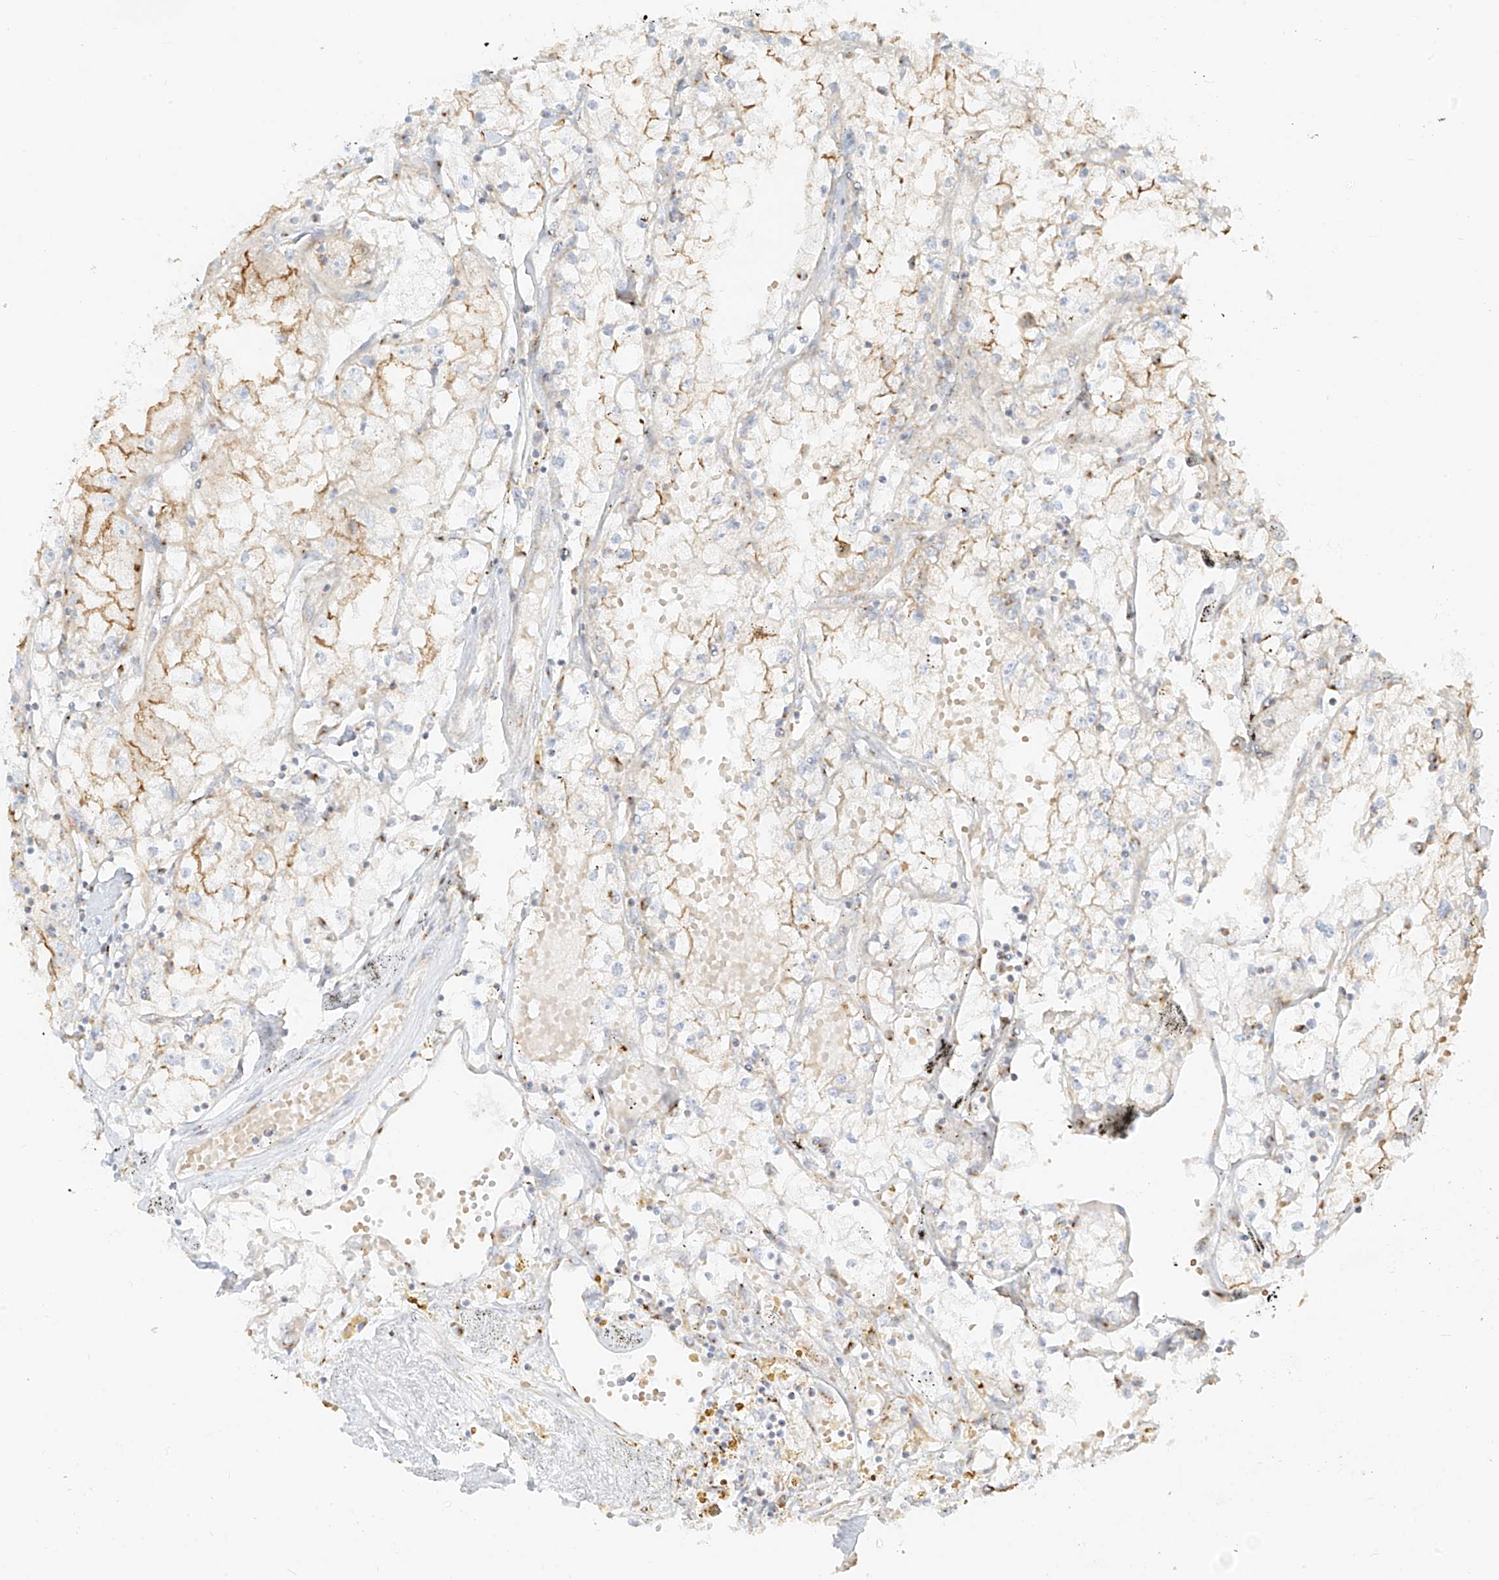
{"staining": {"intensity": "moderate", "quantity": "25%-75%", "location": "cytoplasmic/membranous"}, "tissue": "renal cancer", "cell_type": "Tumor cells", "image_type": "cancer", "snomed": [{"axis": "morphology", "description": "Adenocarcinoma, NOS"}, {"axis": "topography", "description": "Kidney"}], "caption": "An IHC micrograph of tumor tissue is shown. Protein staining in brown shows moderate cytoplasmic/membranous positivity in adenocarcinoma (renal) within tumor cells. Nuclei are stained in blue.", "gene": "TMEM87B", "patient": {"sex": "male", "age": 56}}